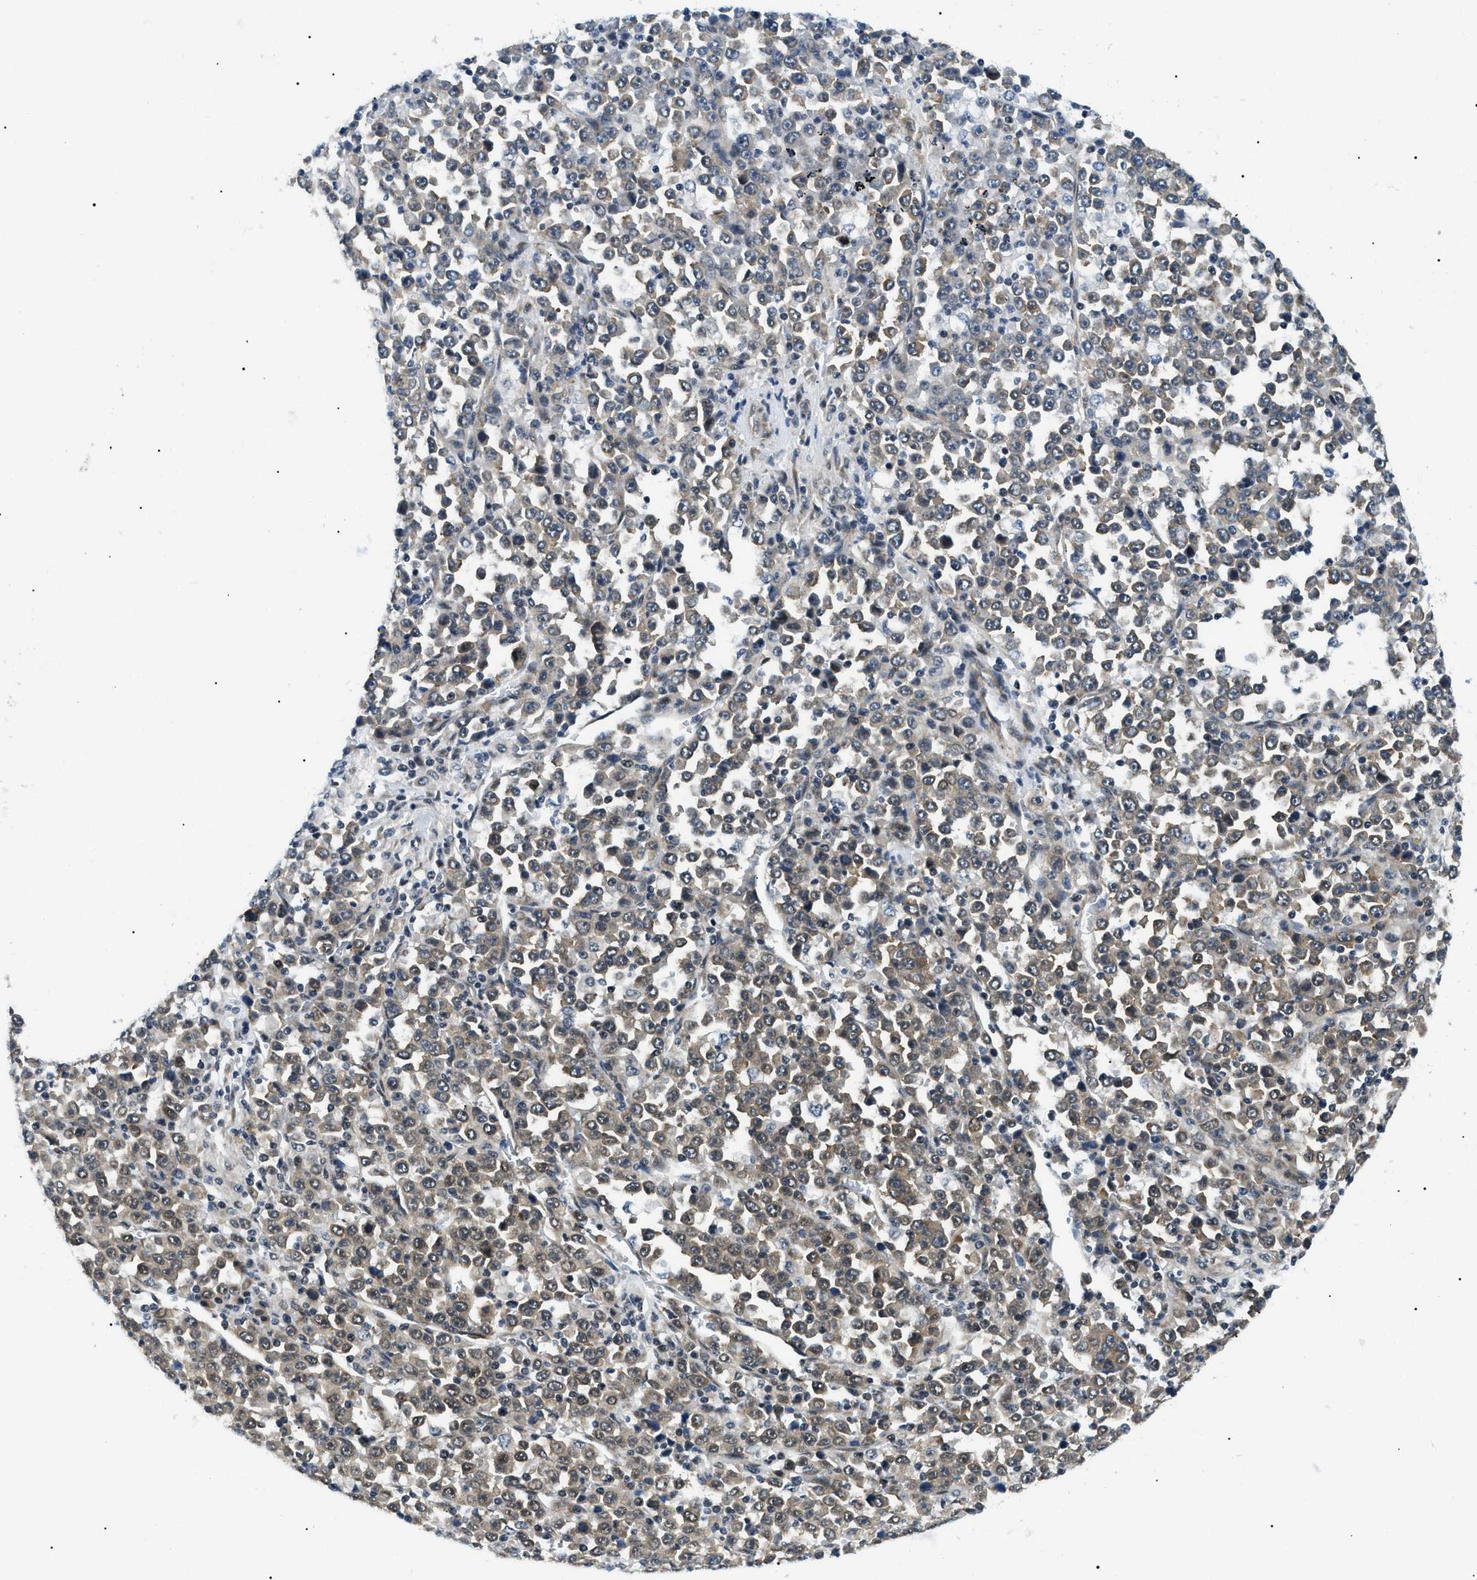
{"staining": {"intensity": "weak", "quantity": ">75%", "location": "cytoplasmic/membranous"}, "tissue": "stomach cancer", "cell_type": "Tumor cells", "image_type": "cancer", "snomed": [{"axis": "morphology", "description": "Normal tissue, NOS"}, {"axis": "morphology", "description": "Adenocarcinoma, NOS"}, {"axis": "topography", "description": "Stomach, upper"}, {"axis": "topography", "description": "Stomach"}], "caption": "Protein positivity by immunohistochemistry reveals weak cytoplasmic/membranous expression in about >75% of tumor cells in stomach adenocarcinoma.", "gene": "CWC25", "patient": {"sex": "male", "age": 59}}